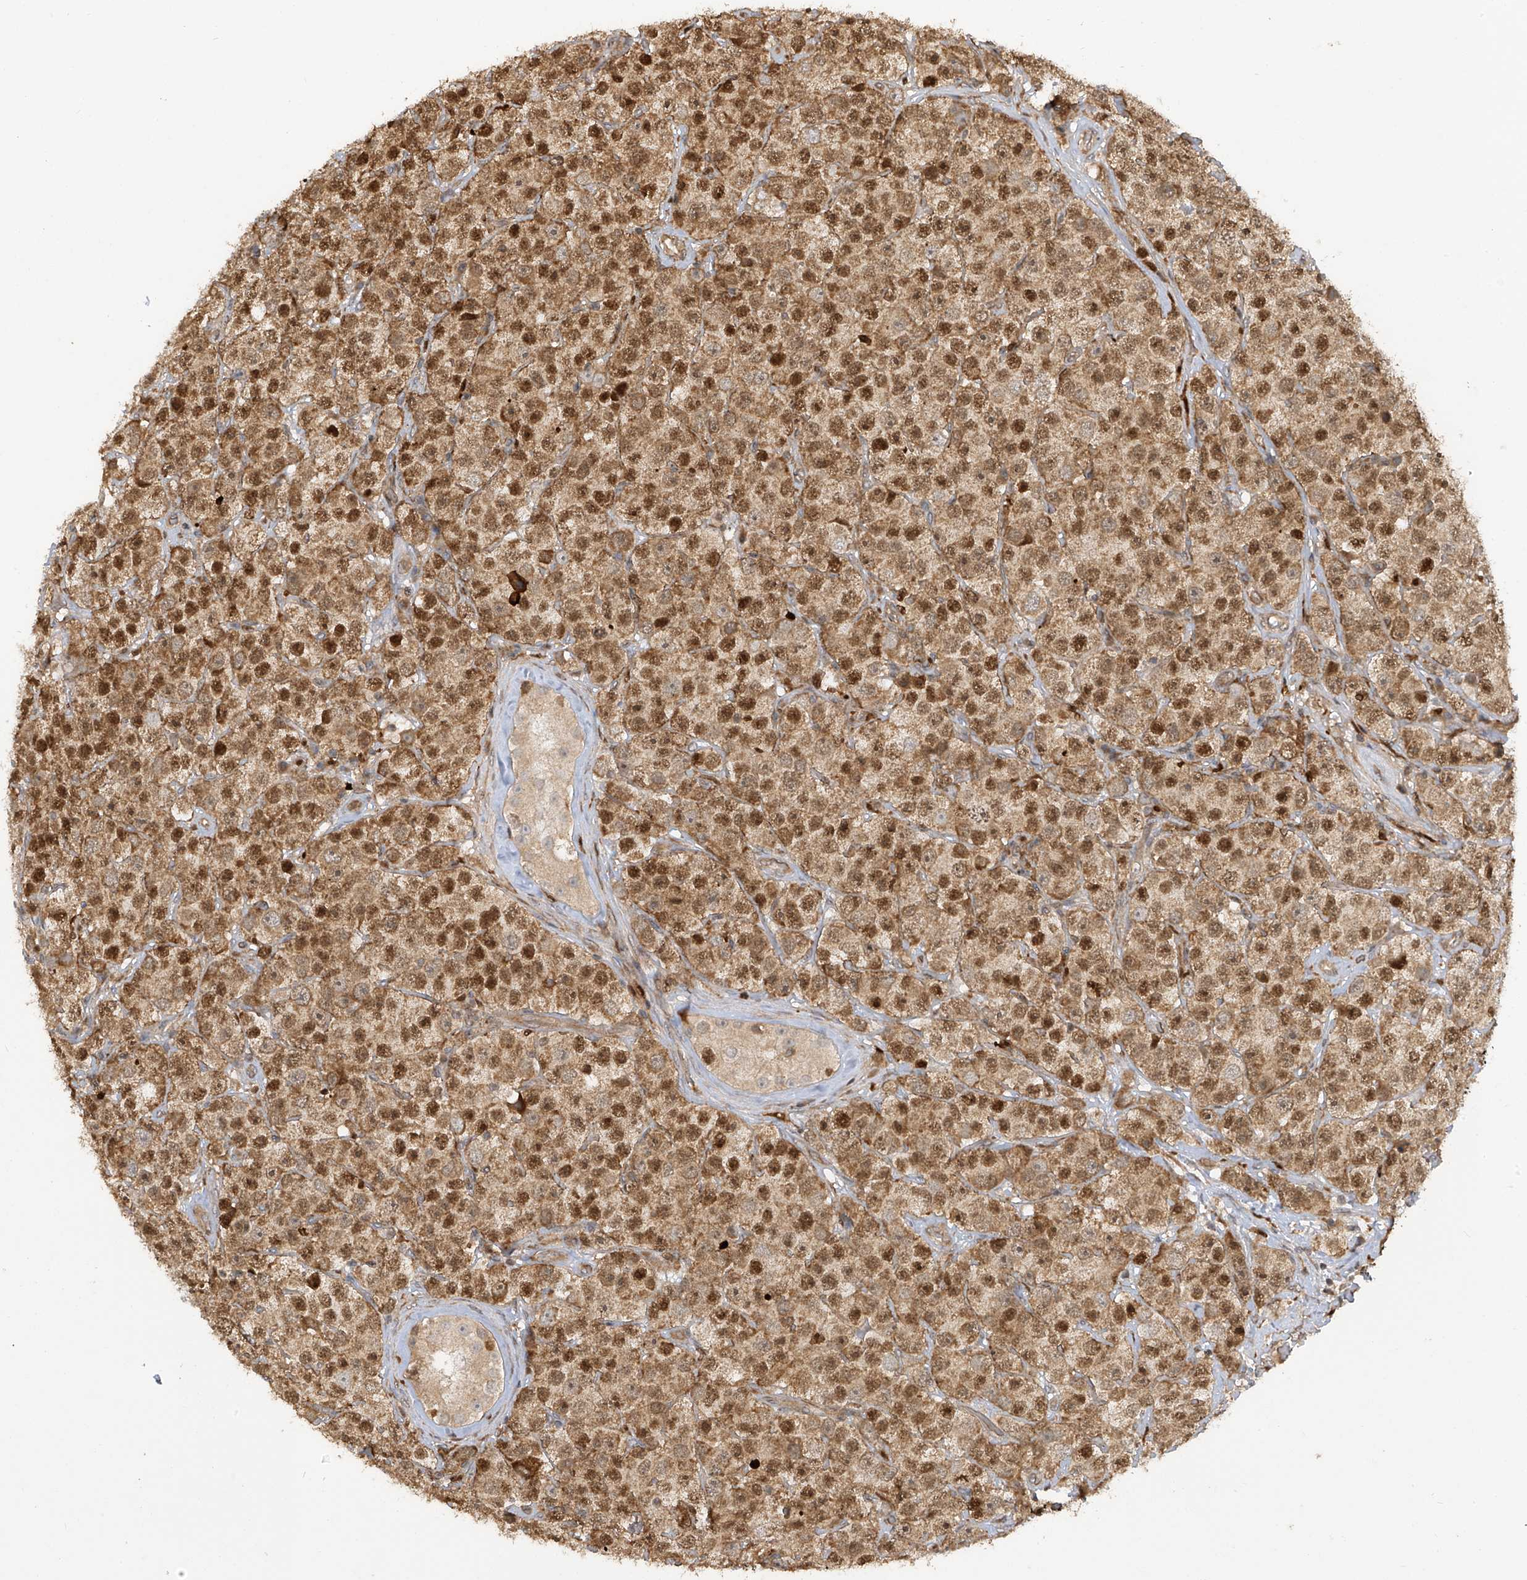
{"staining": {"intensity": "moderate", "quantity": ">75%", "location": "cytoplasmic/membranous,nuclear"}, "tissue": "testis cancer", "cell_type": "Tumor cells", "image_type": "cancer", "snomed": [{"axis": "morphology", "description": "Seminoma, NOS"}, {"axis": "topography", "description": "Testis"}], "caption": "This image reveals testis cancer stained with IHC to label a protein in brown. The cytoplasmic/membranous and nuclear of tumor cells show moderate positivity for the protein. Nuclei are counter-stained blue.", "gene": "ATAD2B", "patient": {"sex": "male", "age": 28}}